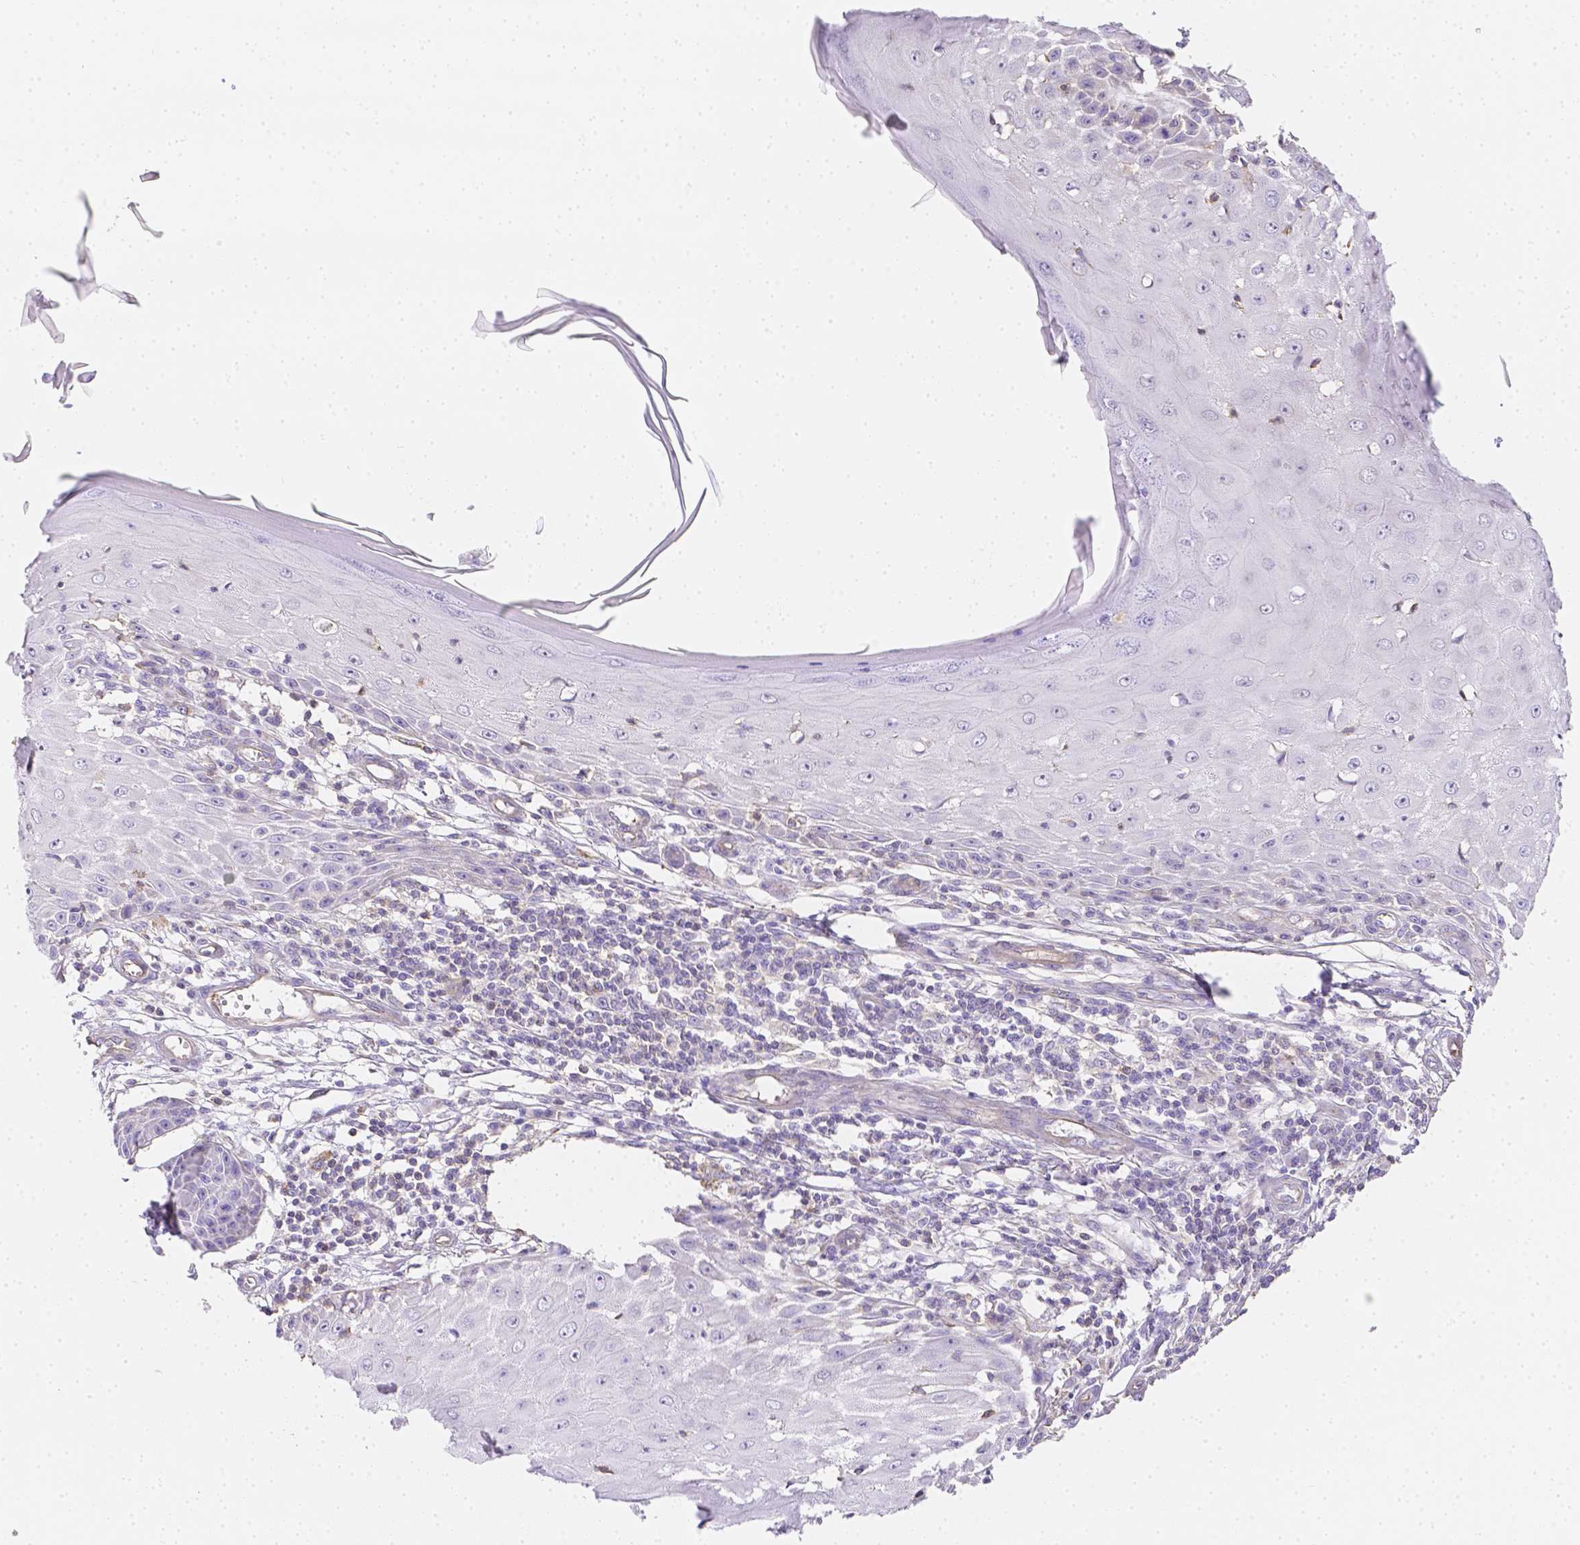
{"staining": {"intensity": "negative", "quantity": "none", "location": "none"}, "tissue": "skin cancer", "cell_type": "Tumor cells", "image_type": "cancer", "snomed": [{"axis": "morphology", "description": "Squamous cell carcinoma, NOS"}, {"axis": "topography", "description": "Skin"}], "caption": "Tumor cells are negative for protein expression in human skin cancer (squamous cell carcinoma). (Stains: DAB (3,3'-diaminobenzidine) IHC with hematoxylin counter stain, Microscopy: brightfield microscopy at high magnification).", "gene": "ASAH2", "patient": {"sex": "female", "age": 73}}